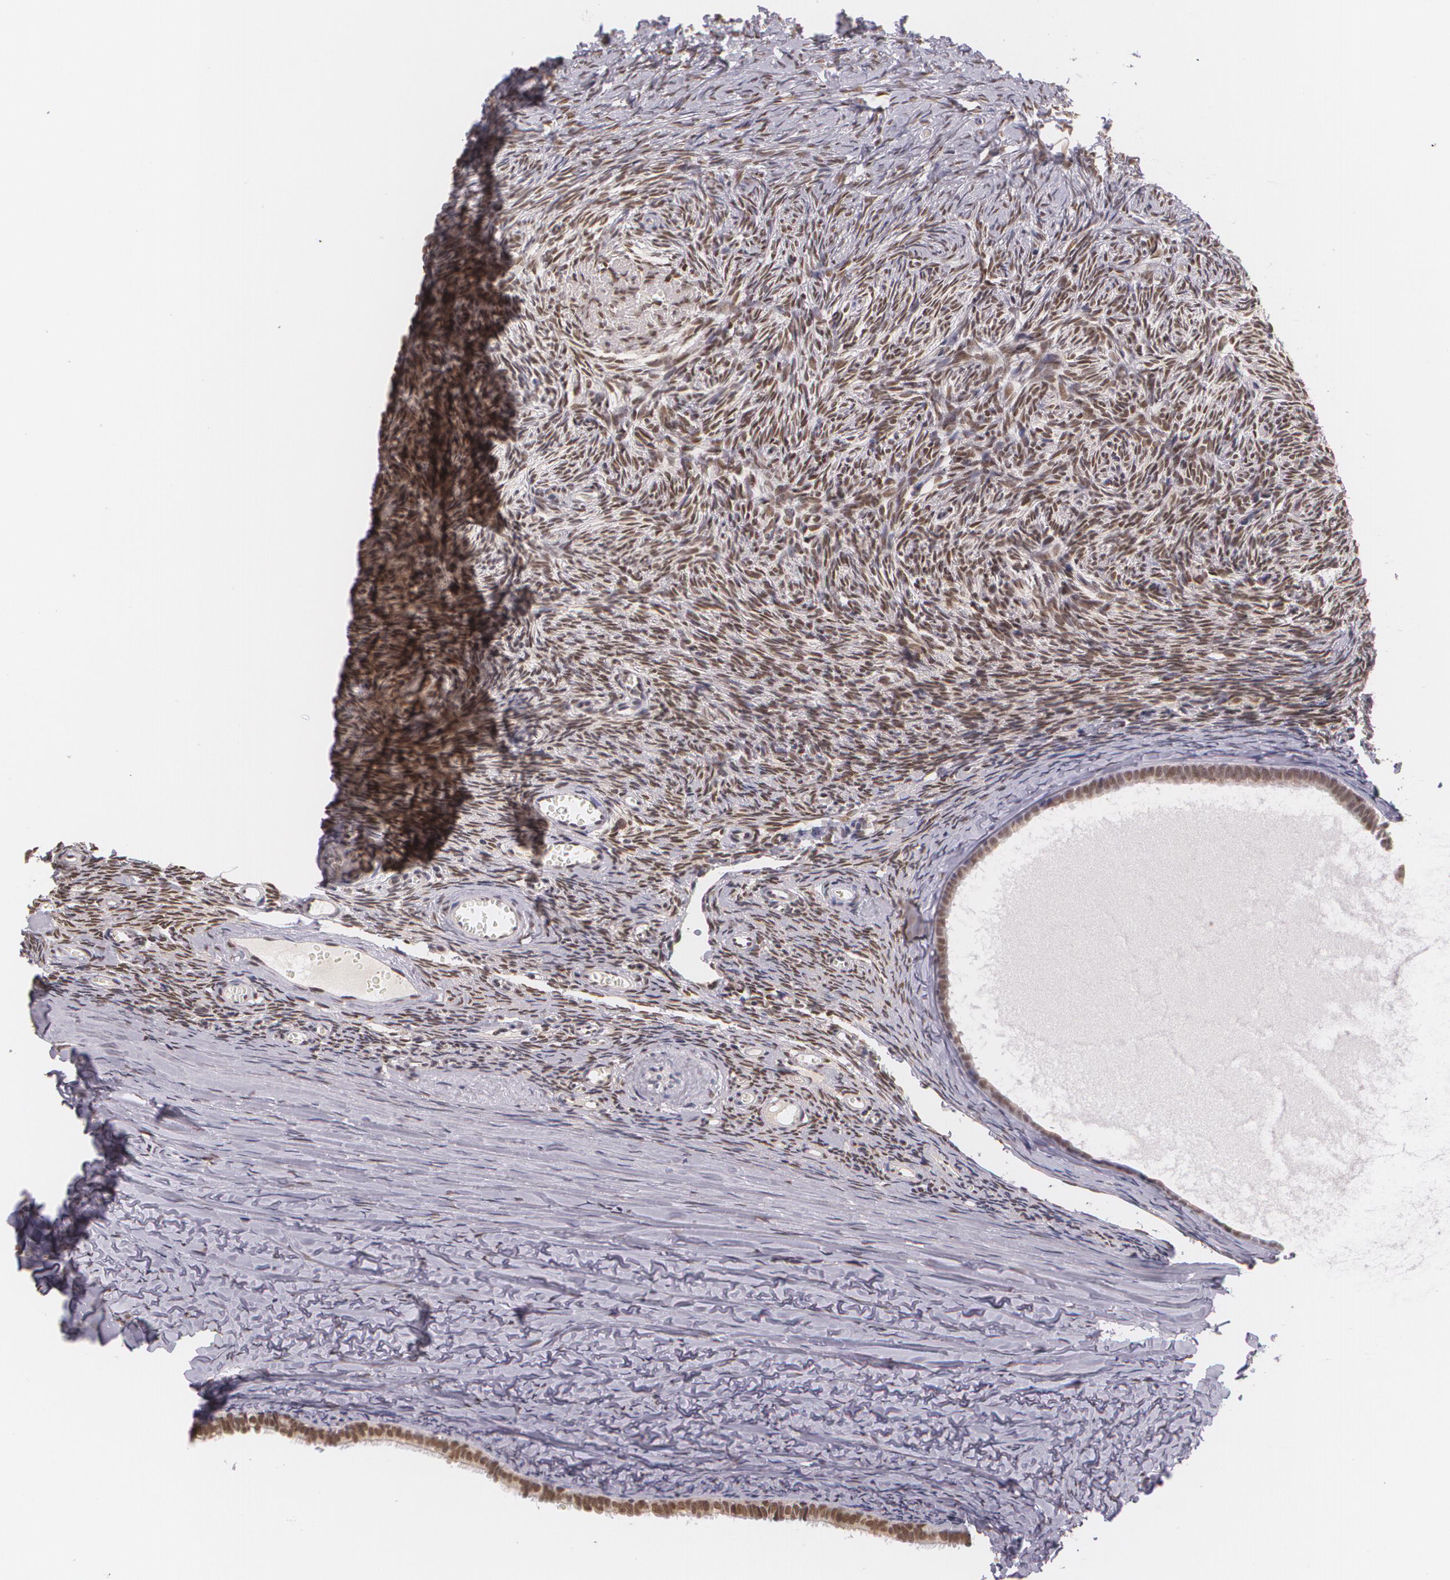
{"staining": {"intensity": "weak", "quantity": ">75%", "location": "nuclear"}, "tissue": "ovary", "cell_type": "Follicle cells", "image_type": "normal", "snomed": [{"axis": "morphology", "description": "Normal tissue, NOS"}, {"axis": "topography", "description": "Ovary"}], "caption": "Ovary stained with DAB immunohistochemistry (IHC) displays low levels of weak nuclear positivity in about >75% of follicle cells. Nuclei are stained in blue.", "gene": "ALX1", "patient": {"sex": "female", "age": 59}}